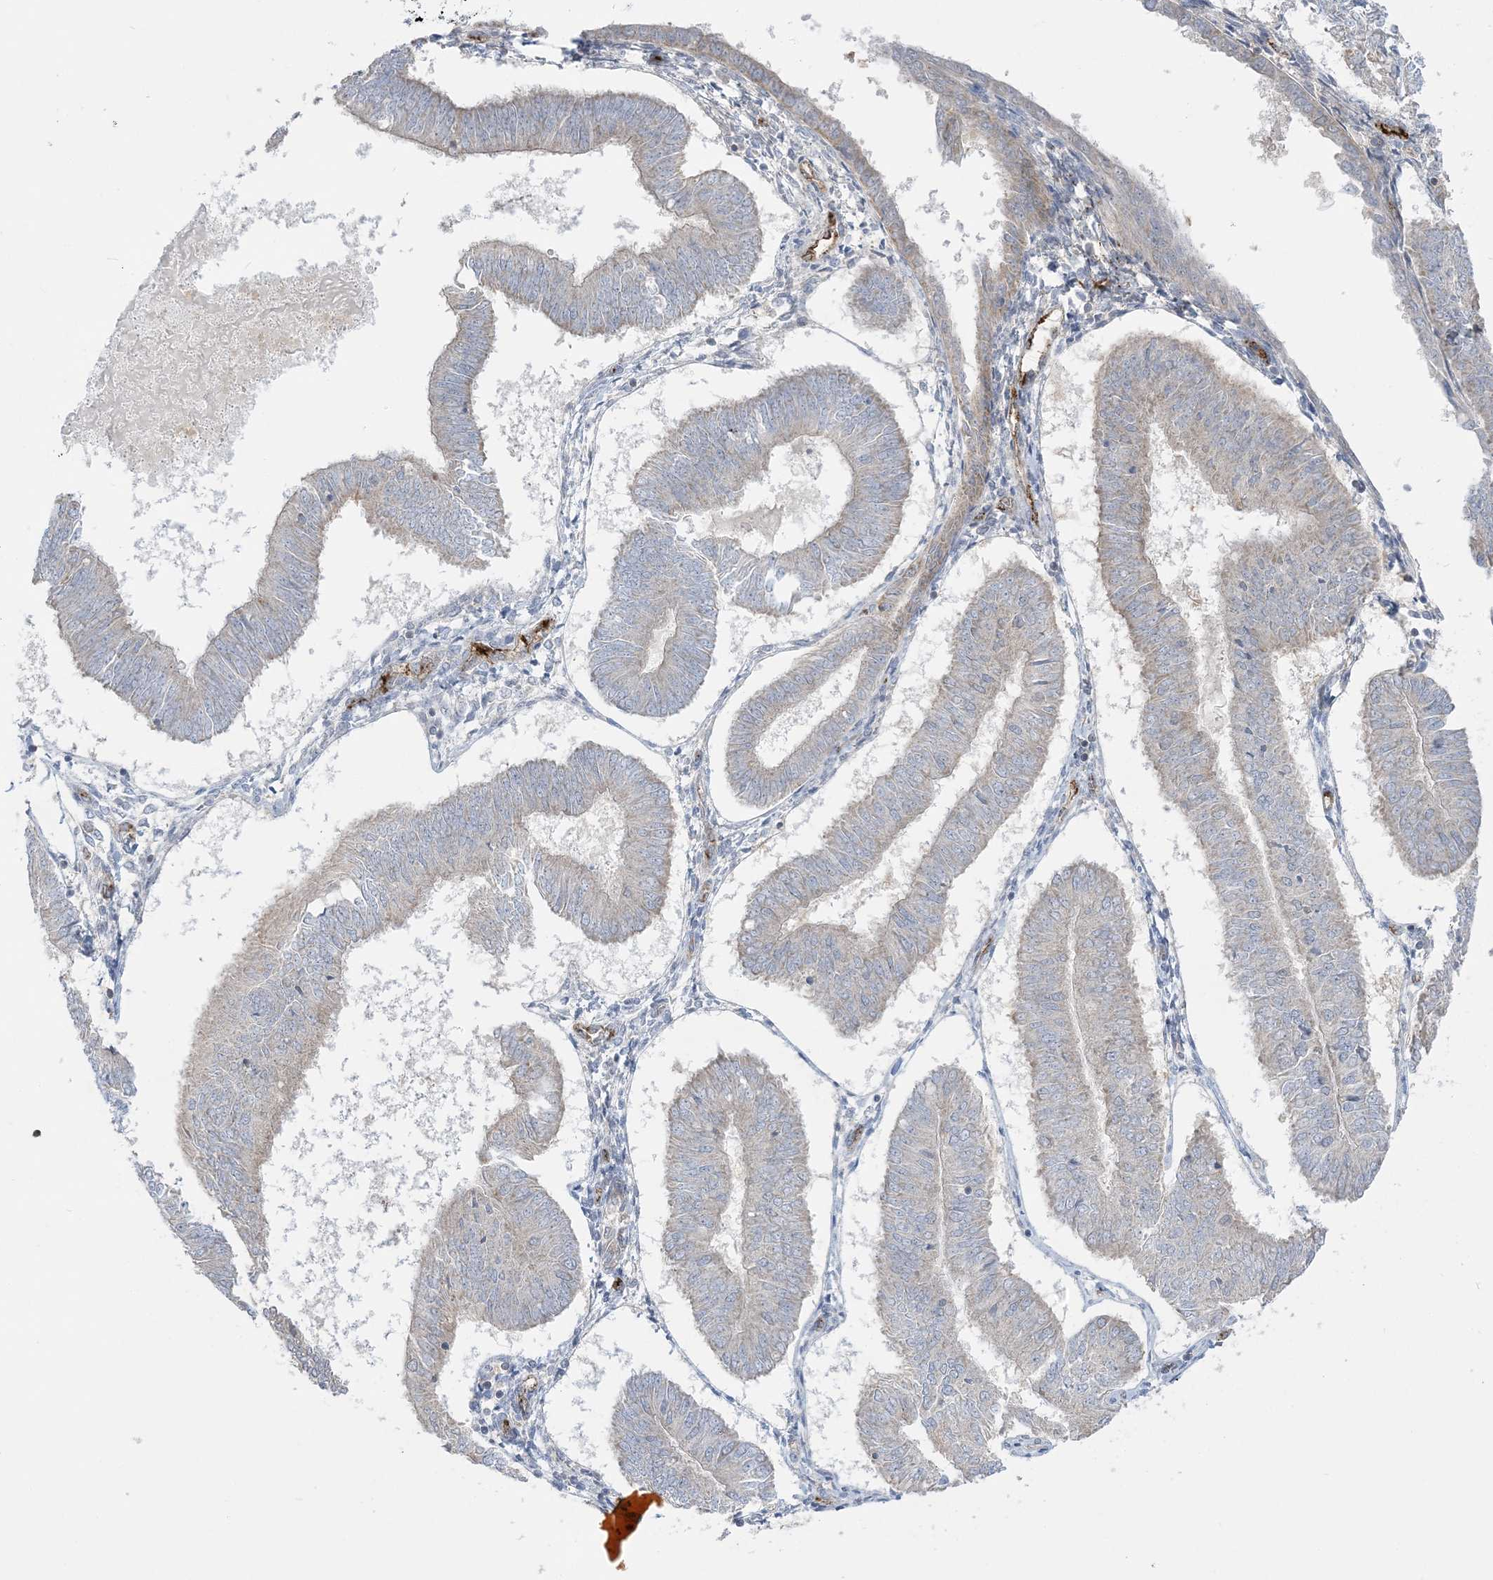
{"staining": {"intensity": "weak", "quantity": "<25%", "location": "cytoplasmic/membranous"}, "tissue": "endometrial cancer", "cell_type": "Tumor cells", "image_type": "cancer", "snomed": [{"axis": "morphology", "description": "Adenocarcinoma, NOS"}, {"axis": "topography", "description": "Endometrium"}], "caption": "Protein analysis of endometrial cancer (adenocarcinoma) demonstrates no significant expression in tumor cells.", "gene": "INPP1", "patient": {"sex": "female", "age": 58}}